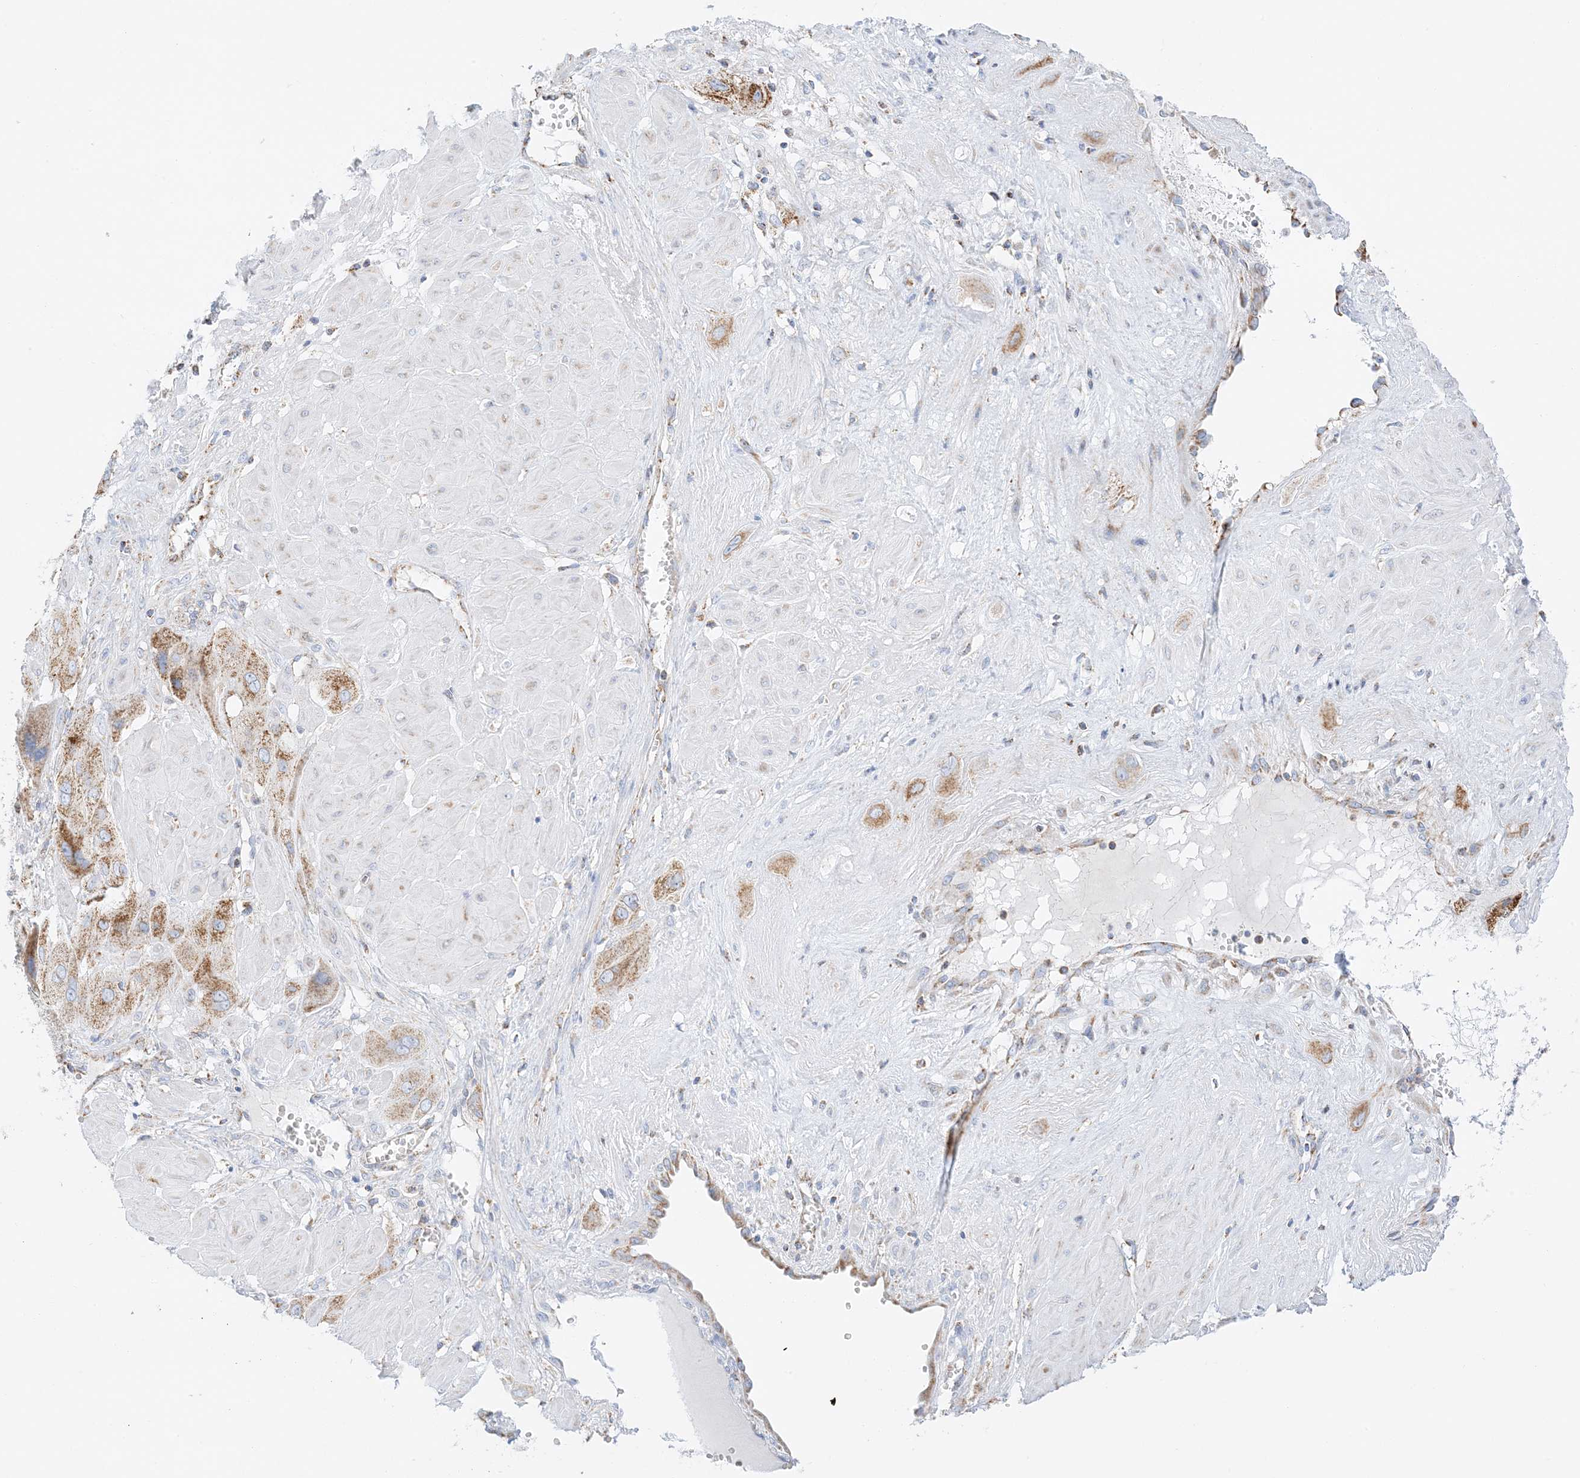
{"staining": {"intensity": "moderate", "quantity": ">75%", "location": "cytoplasmic/membranous"}, "tissue": "cervical cancer", "cell_type": "Tumor cells", "image_type": "cancer", "snomed": [{"axis": "morphology", "description": "Squamous cell carcinoma, NOS"}, {"axis": "topography", "description": "Cervix"}], "caption": "Cervical cancer tissue shows moderate cytoplasmic/membranous positivity in approximately >75% of tumor cells The staining was performed using DAB (3,3'-diaminobenzidine), with brown indicating positive protein expression. Nuclei are stained blue with hematoxylin.", "gene": "CAPN13", "patient": {"sex": "female", "age": 34}}